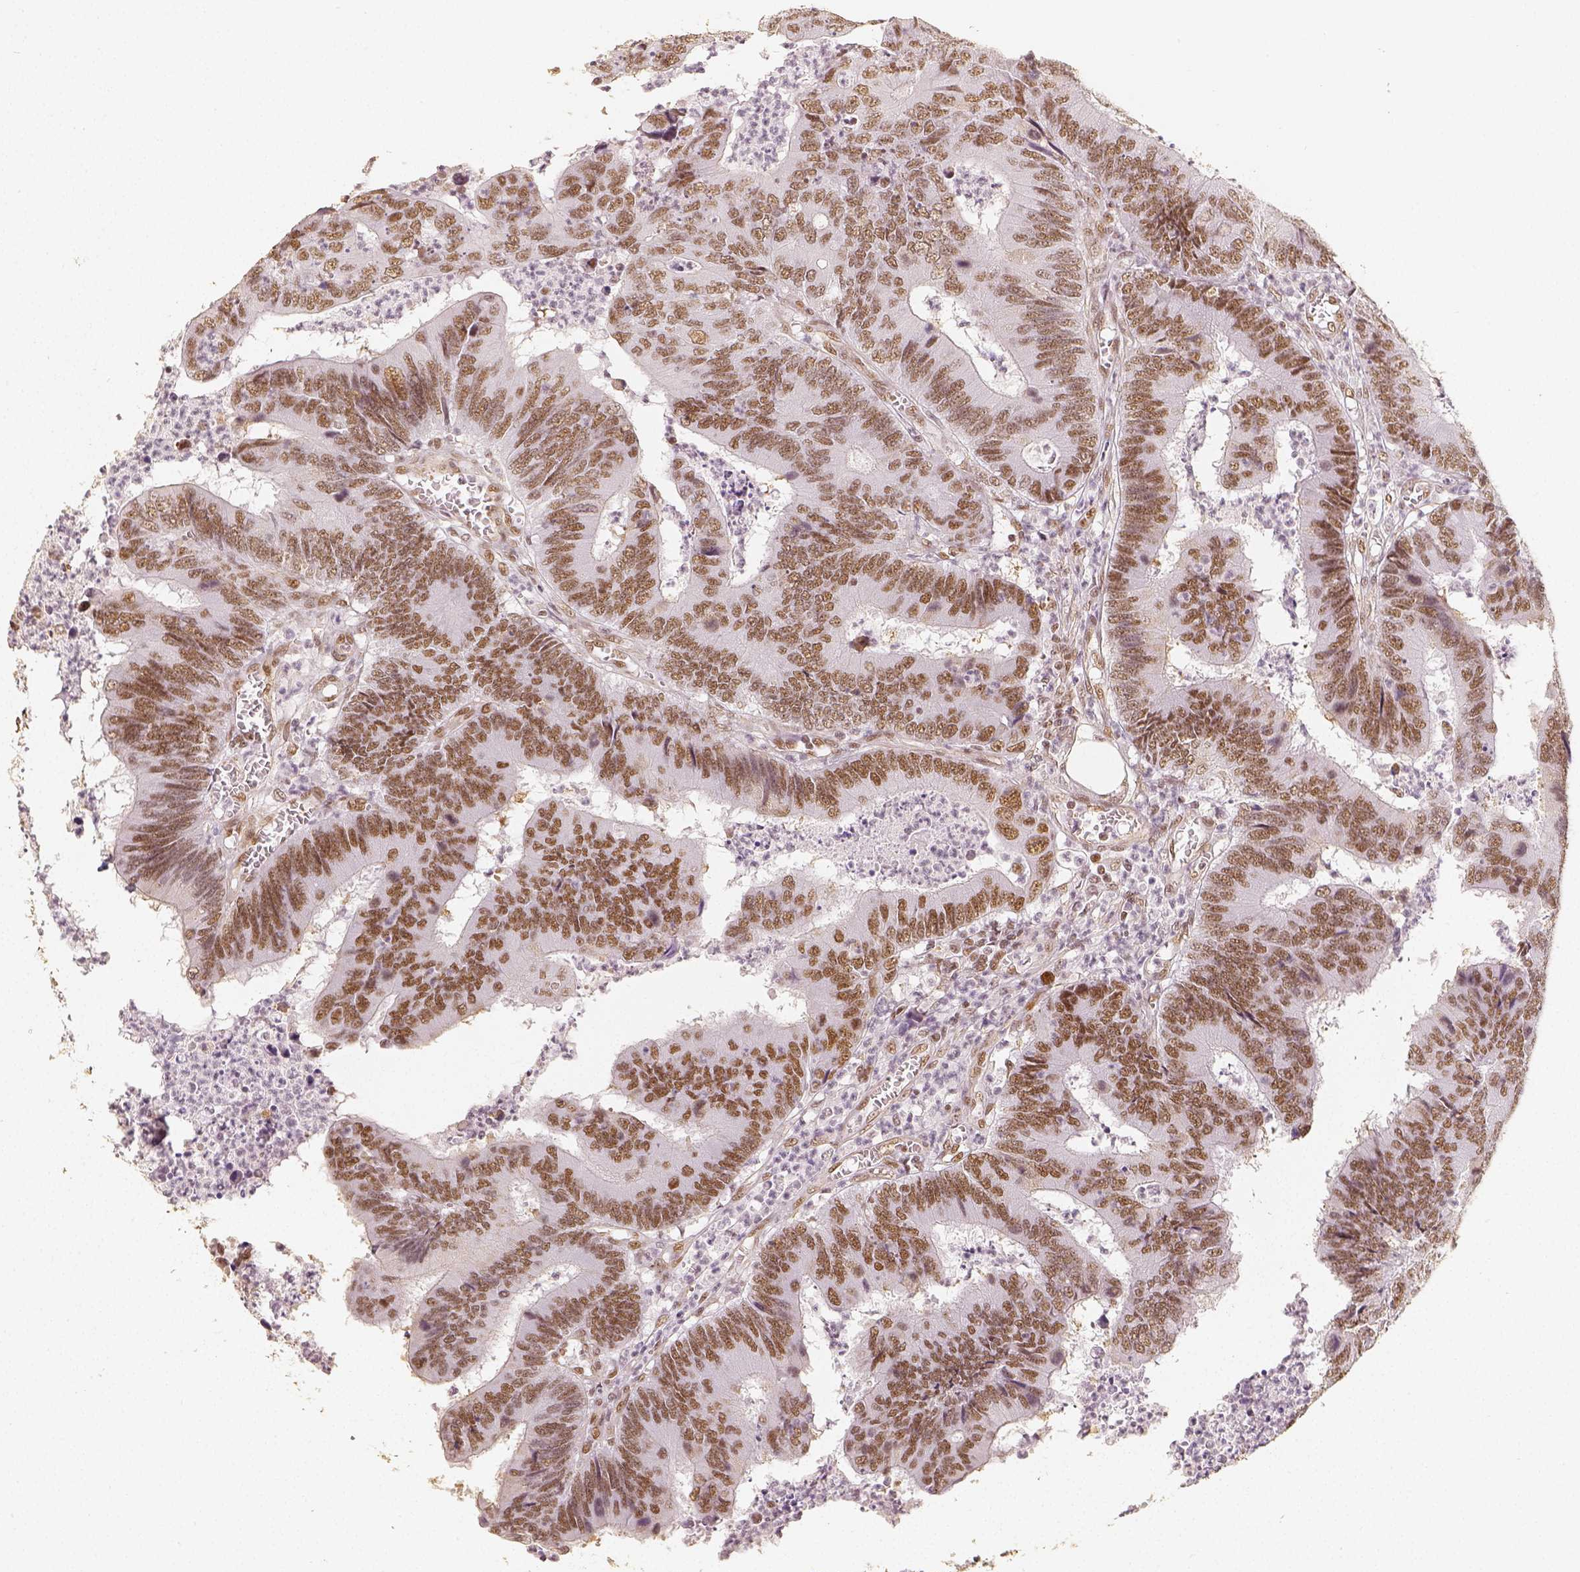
{"staining": {"intensity": "moderate", "quantity": ">75%", "location": "nuclear"}, "tissue": "colorectal cancer", "cell_type": "Tumor cells", "image_type": "cancer", "snomed": [{"axis": "morphology", "description": "Adenocarcinoma, NOS"}, {"axis": "topography", "description": "Colon"}], "caption": "Colorectal adenocarcinoma tissue demonstrates moderate nuclear staining in about >75% of tumor cells", "gene": "HDAC1", "patient": {"sex": "female", "age": 67}}